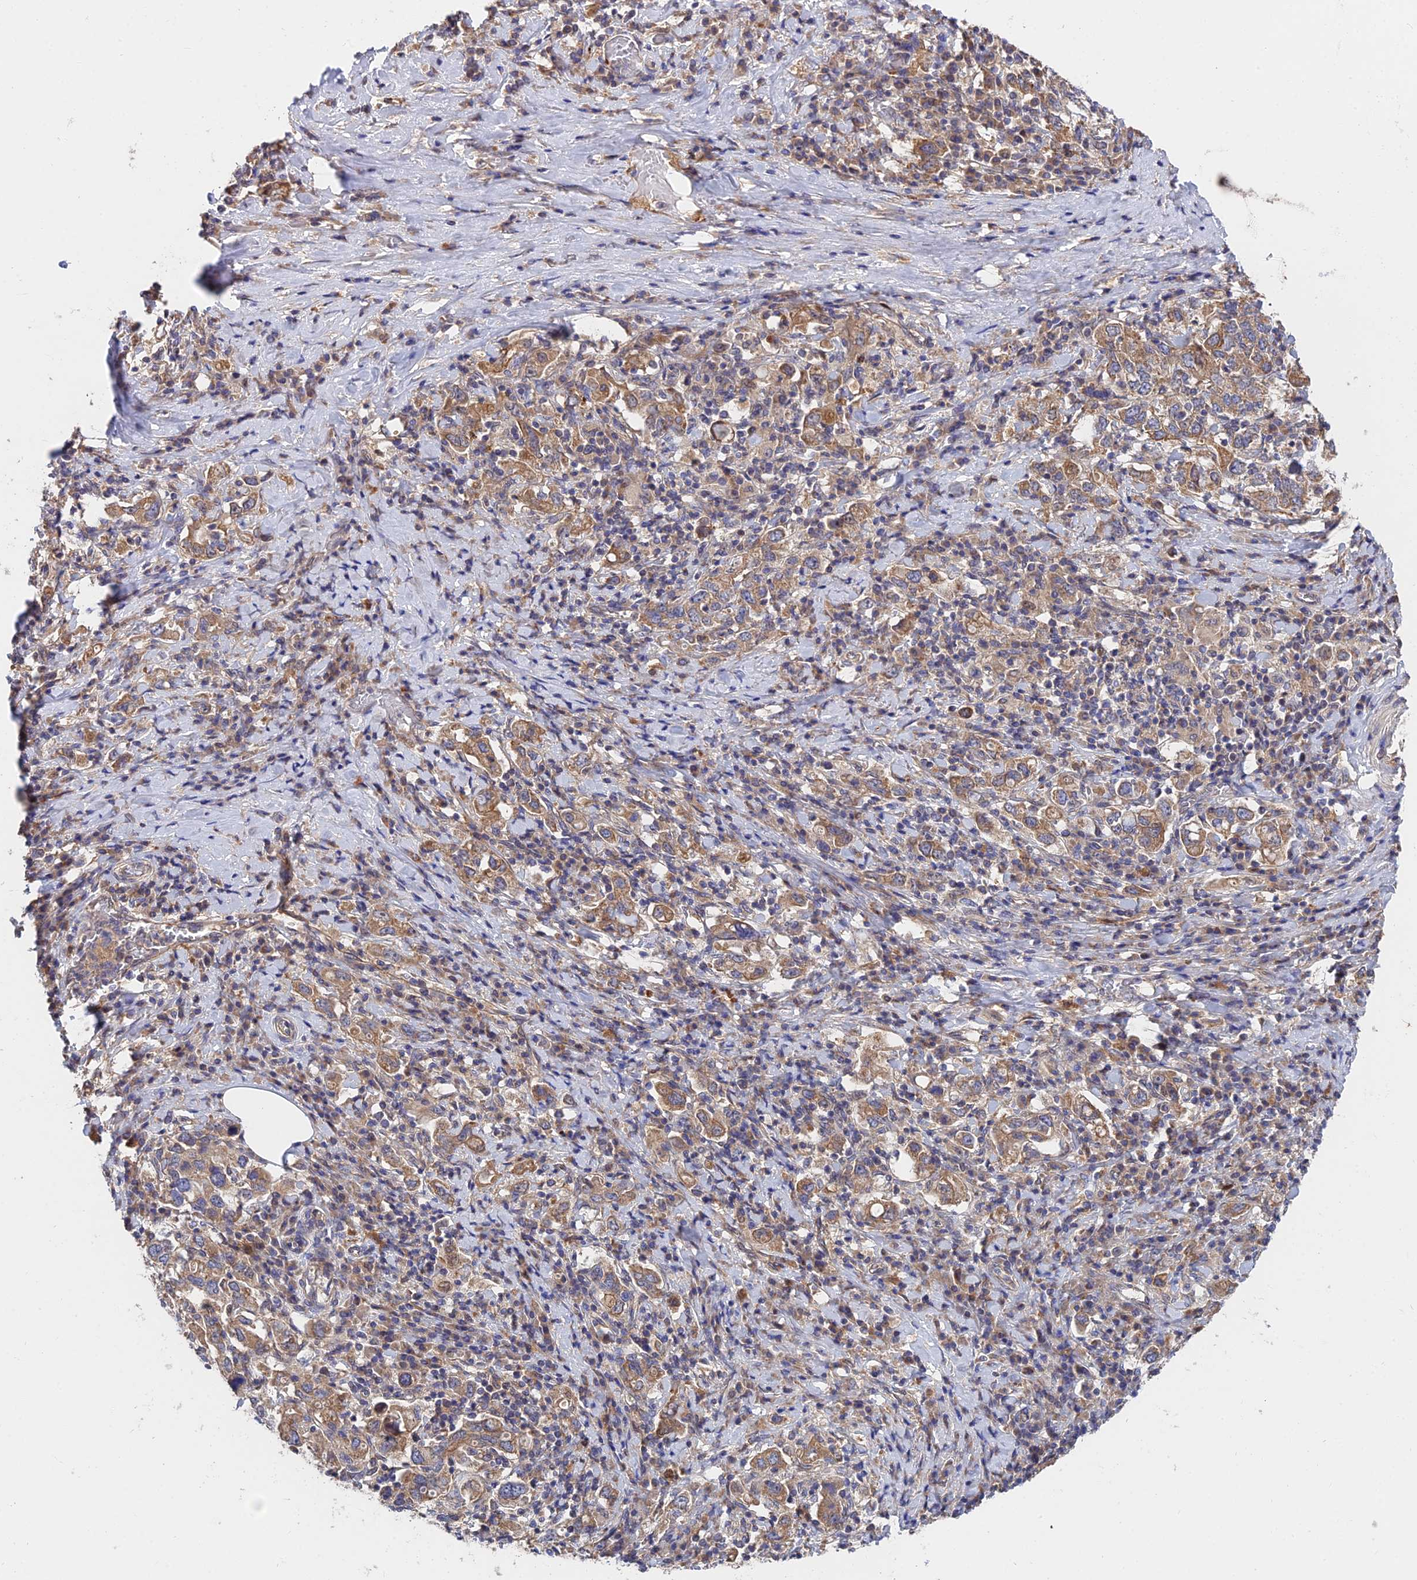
{"staining": {"intensity": "moderate", "quantity": ">75%", "location": "cytoplasmic/membranous"}, "tissue": "stomach cancer", "cell_type": "Tumor cells", "image_type": "cancer", "snomed": [{"axis": "morphology", "description": "Adenocarcinoma, NOS"}, {"axis": "topography", "description": "Stomach, upper"}, {"axis": "topography", "description": "Stomach"}], "caption": "An image of human stomach cancer stained for a protein displays moderate cytoplasmic/membranous brown staining in tumor cells.", "gene": "CDC37L1", "patient": {"sex": "male", "age": 62}}